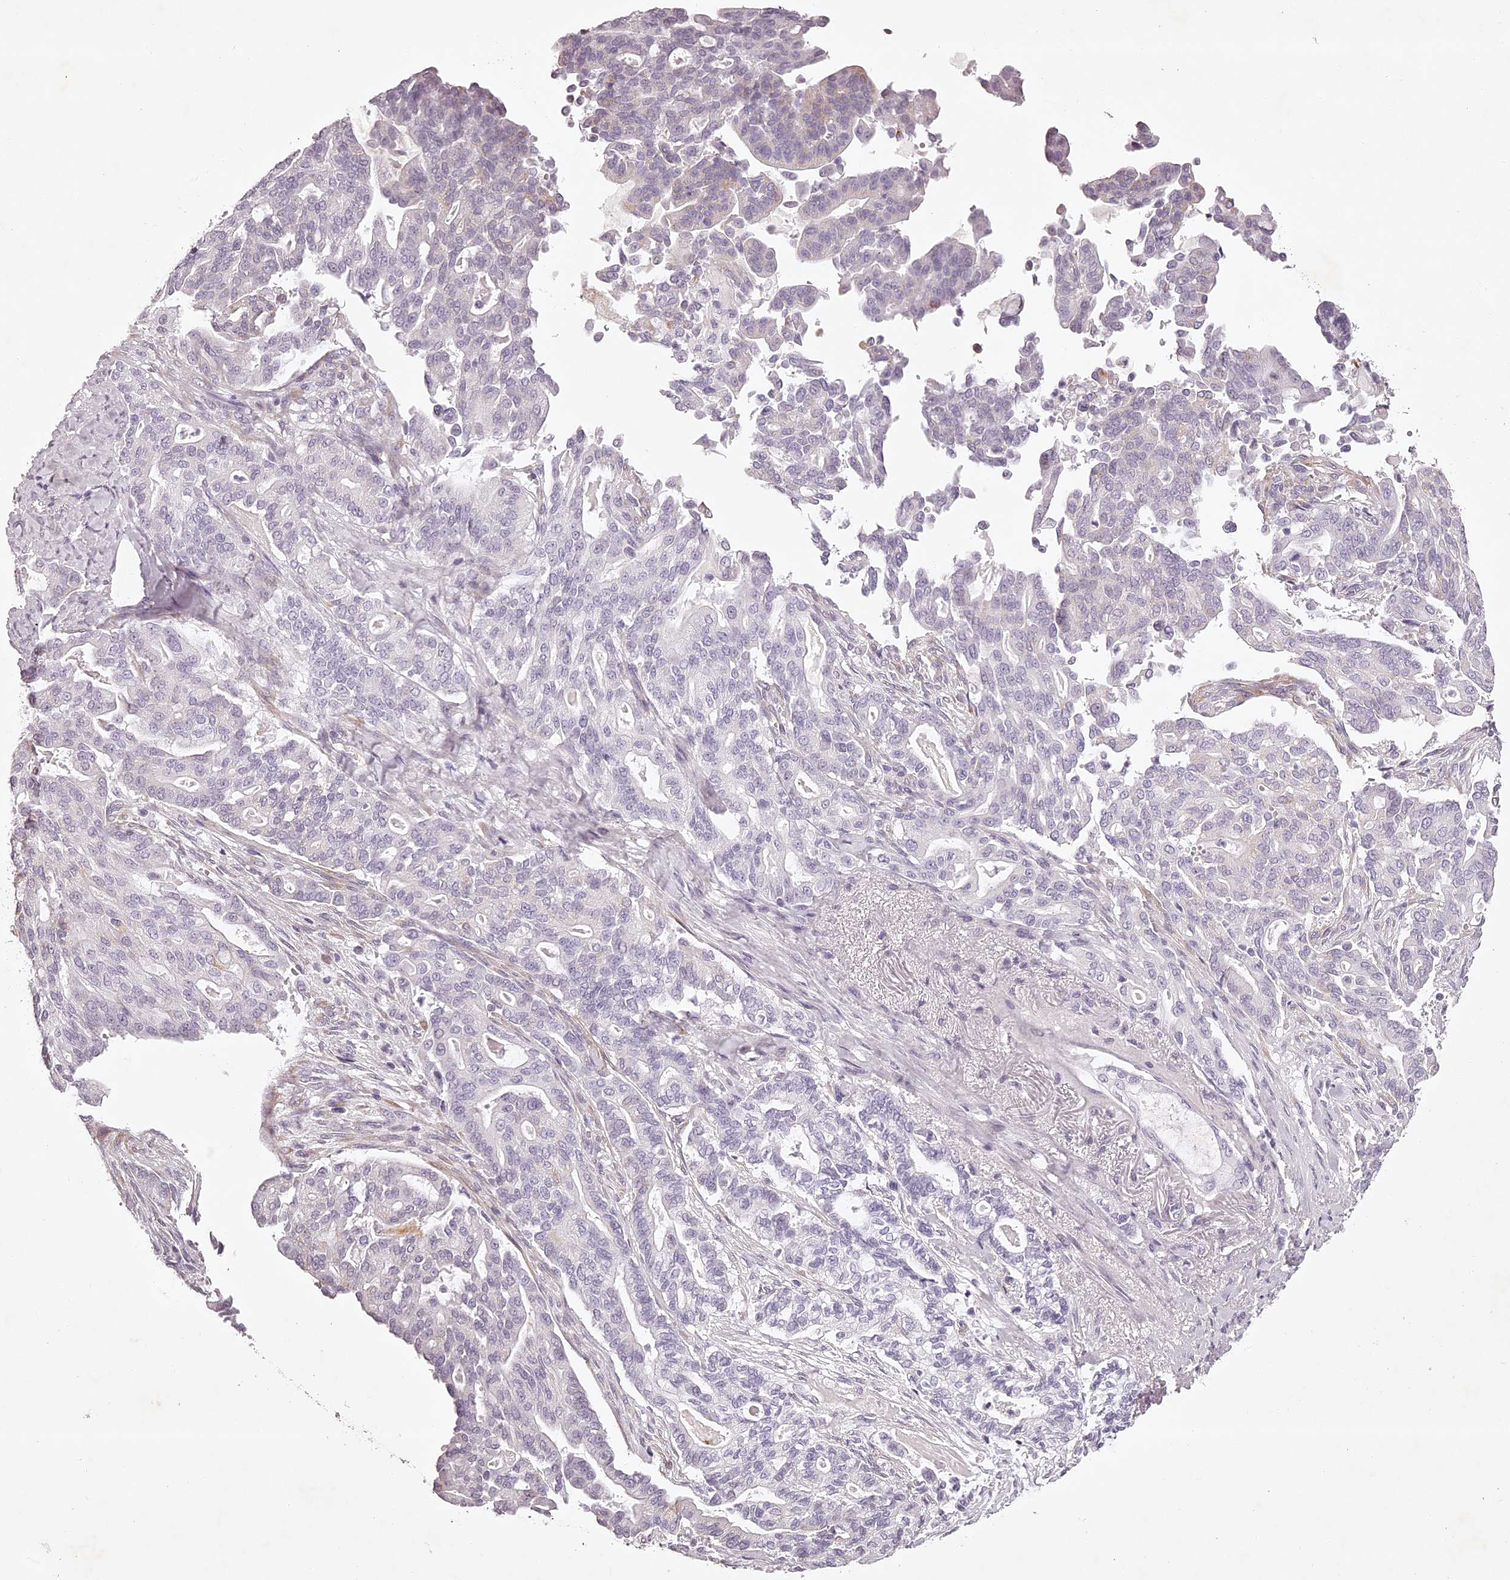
{"staining": {"intensity": "negative", "quantity": "none", "location": "none"}, "tissue": "pancreatic cancer", "cell_type": "Tumor cells", "image_type": "cancer", "snomed": [{"axis": "morphology", "description": "Adenocarcinoma, NOS"}, {"axis": "topography", "description": "Pancreas"}], "caption": "High power microscopy image of an immunohistochemistry (IHC) micrograph of pancreatic adenocarcinoma, revealing no significant positivity in tumor cells. The staining was performed using DAB (3,3'-diaminobenzidine) to visualize the protein expression in brown, while the nuclei were stained in blue with hematoxylin (Magnification: 20x).", "gene": "ELAPOR1", "patient": {"sex": "male", "age": 63}}